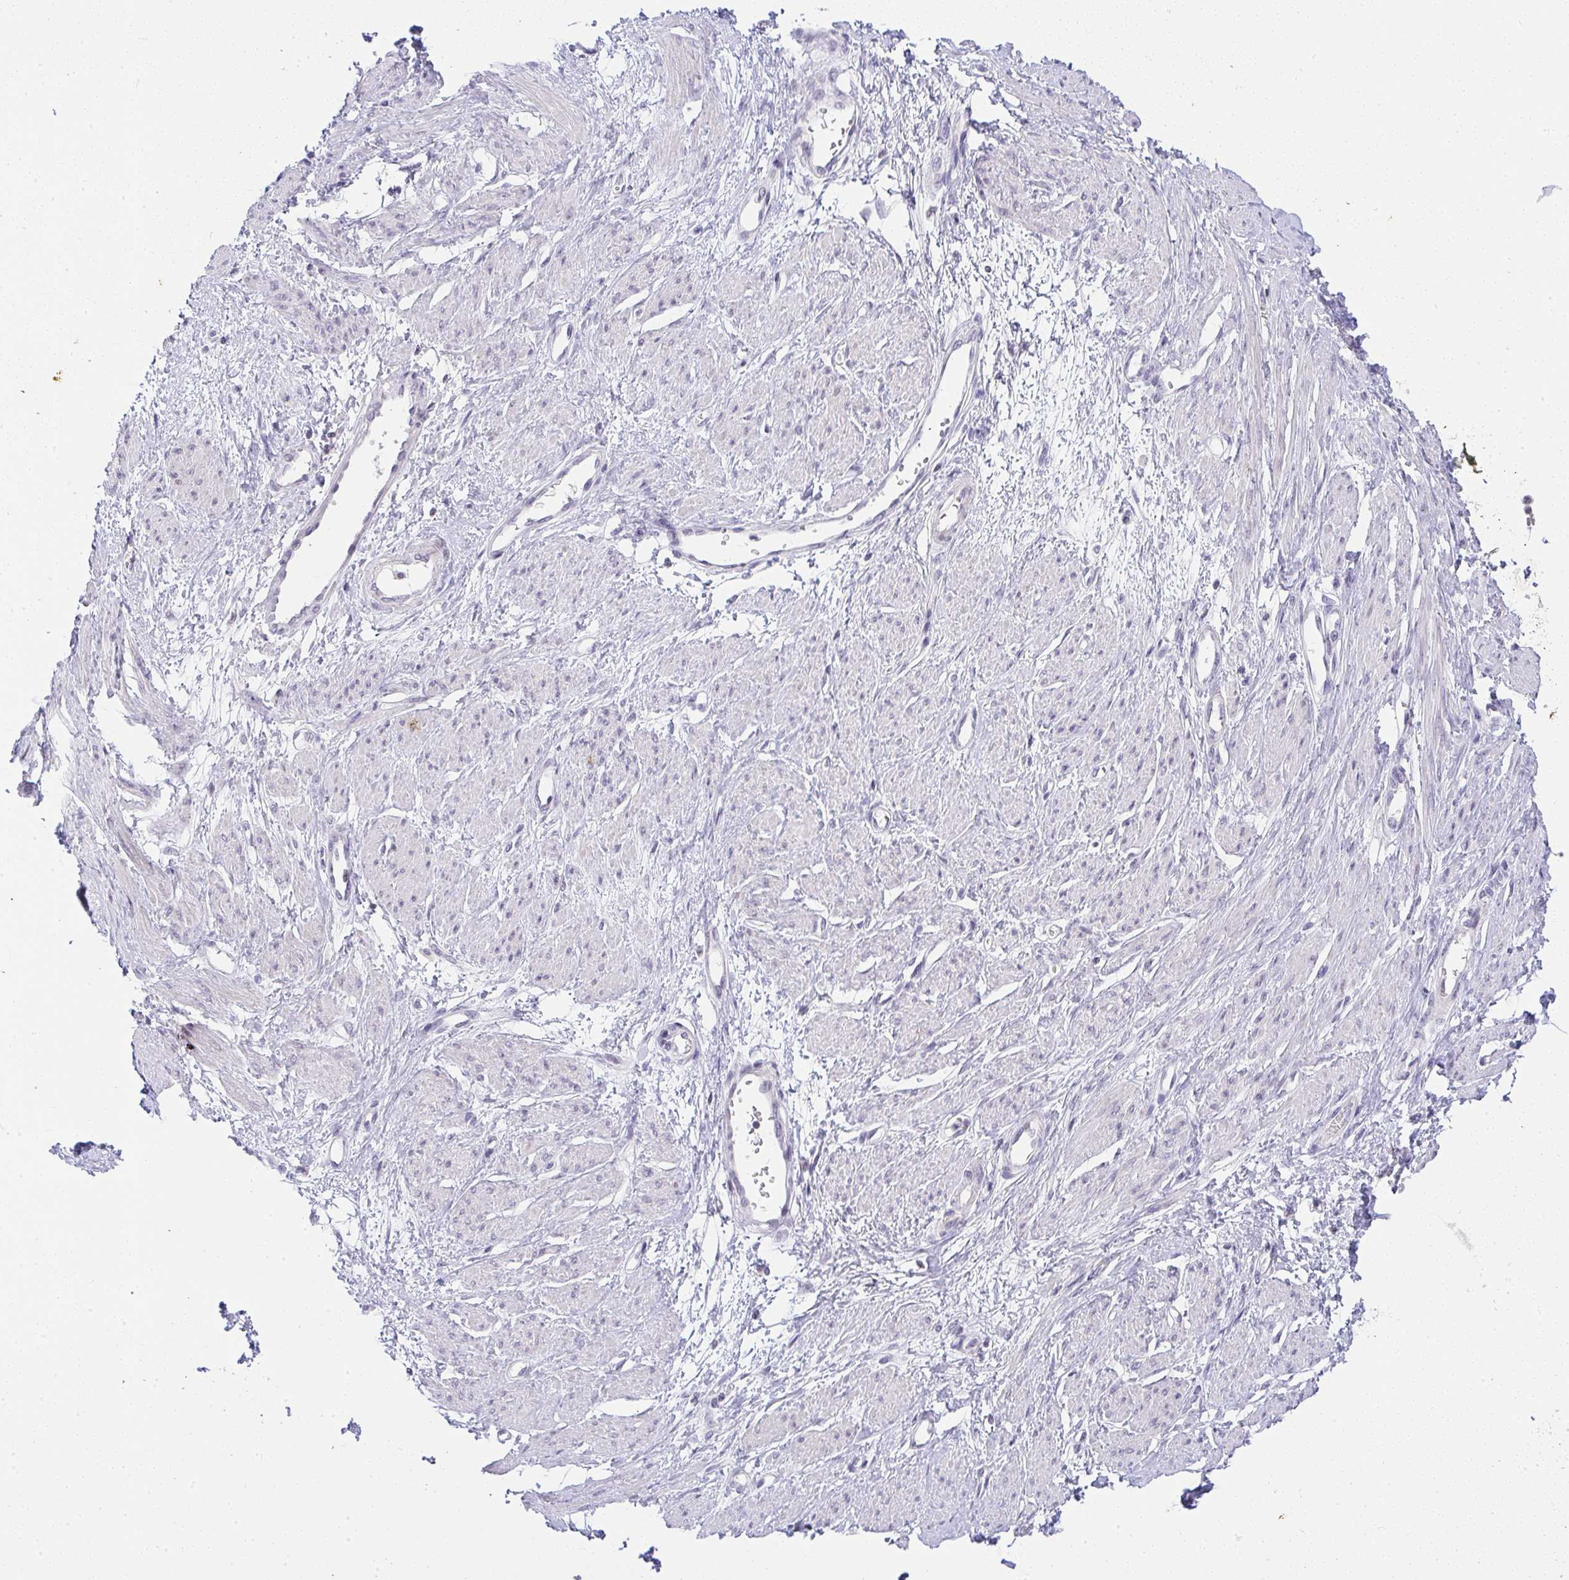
{"staining": {"intensity": "negative", "quantity": "none", "location": "none"}, "tissue": "smooth muscle", "cell_type": "Smooth muscle cells", "image_type": "normal", "snomed": [{"axis": "morphology", "description": "Normal tissue, NOS"}, {"axis": "topography", "description": "Smooth muscle"}, {"axis": "topography", "description": "Uterus"}], "caption": "An image of human smooth muscle is negative for staining in smooth muscle cells. (IHC, brightfield microscopy, high magnification).", "gene": "CACNA1S", "patient": {"sex": "female", "age": 39}}